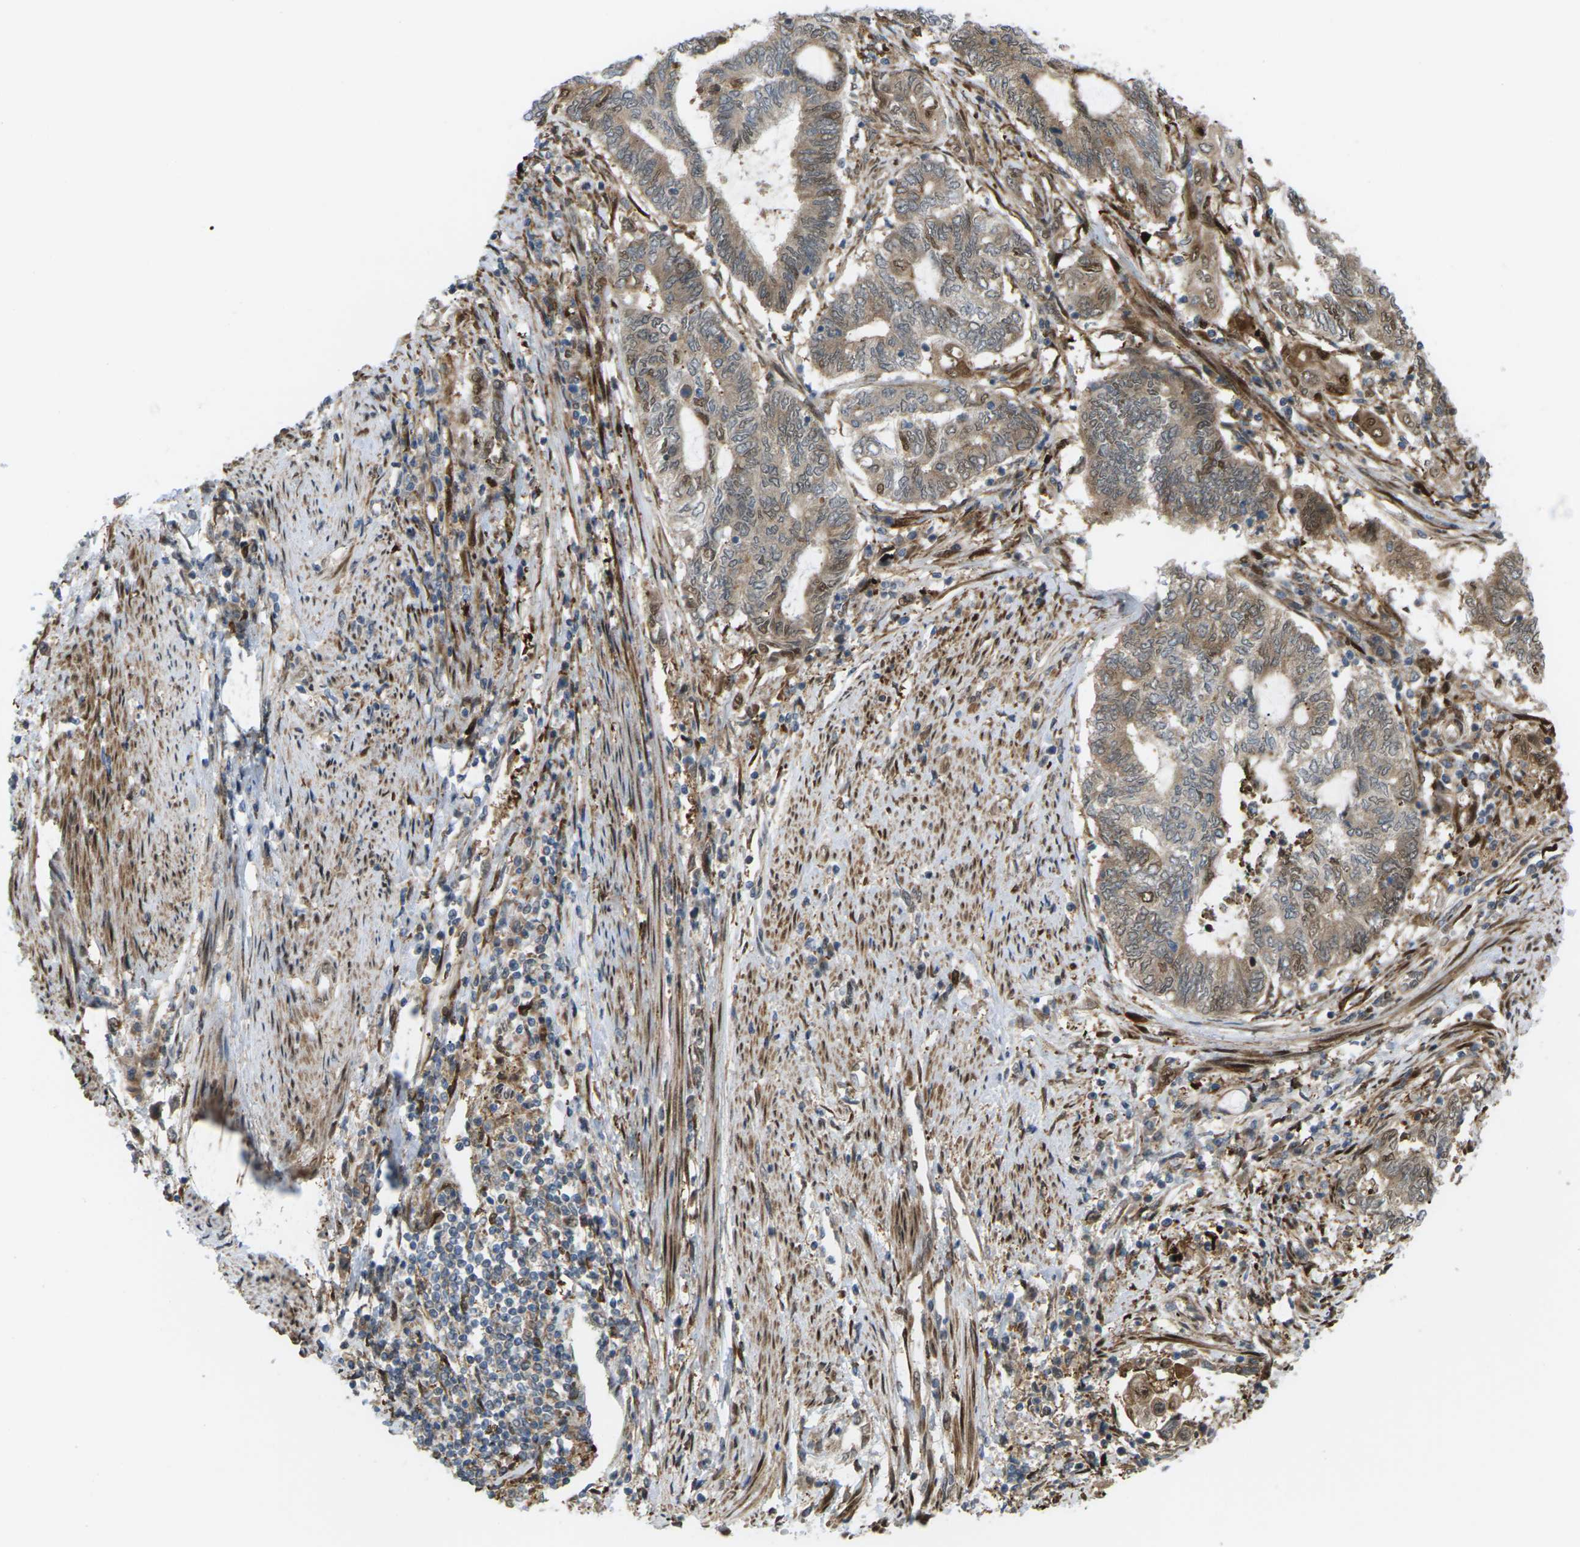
{"staining": {"intensity": "moderate", "quantity": ">75%", "location": "cytoplasmic/membranous,nuclear"}, "tissue": "endometrial cancer", "cell_type": "Tumor cells", "image_type": "cancer", "snomed": [{"axis": "morphology", "description": "Adenocarcinoma, NOS"}, {"axis": "topography", "description": "Uterus"}, {"axis": "topography", "description": "Endometrium"}], "caption": "High-power microscopy captured an IHC photomicrograph of endometrial cancer (adenocarcinoma), revealing moderate cytoplasmic/membranous and nuclear positivity in approximately >75% of tumor cells.", "gene": "ROBO1", "patient": {"sex": "female", "age": 70}}